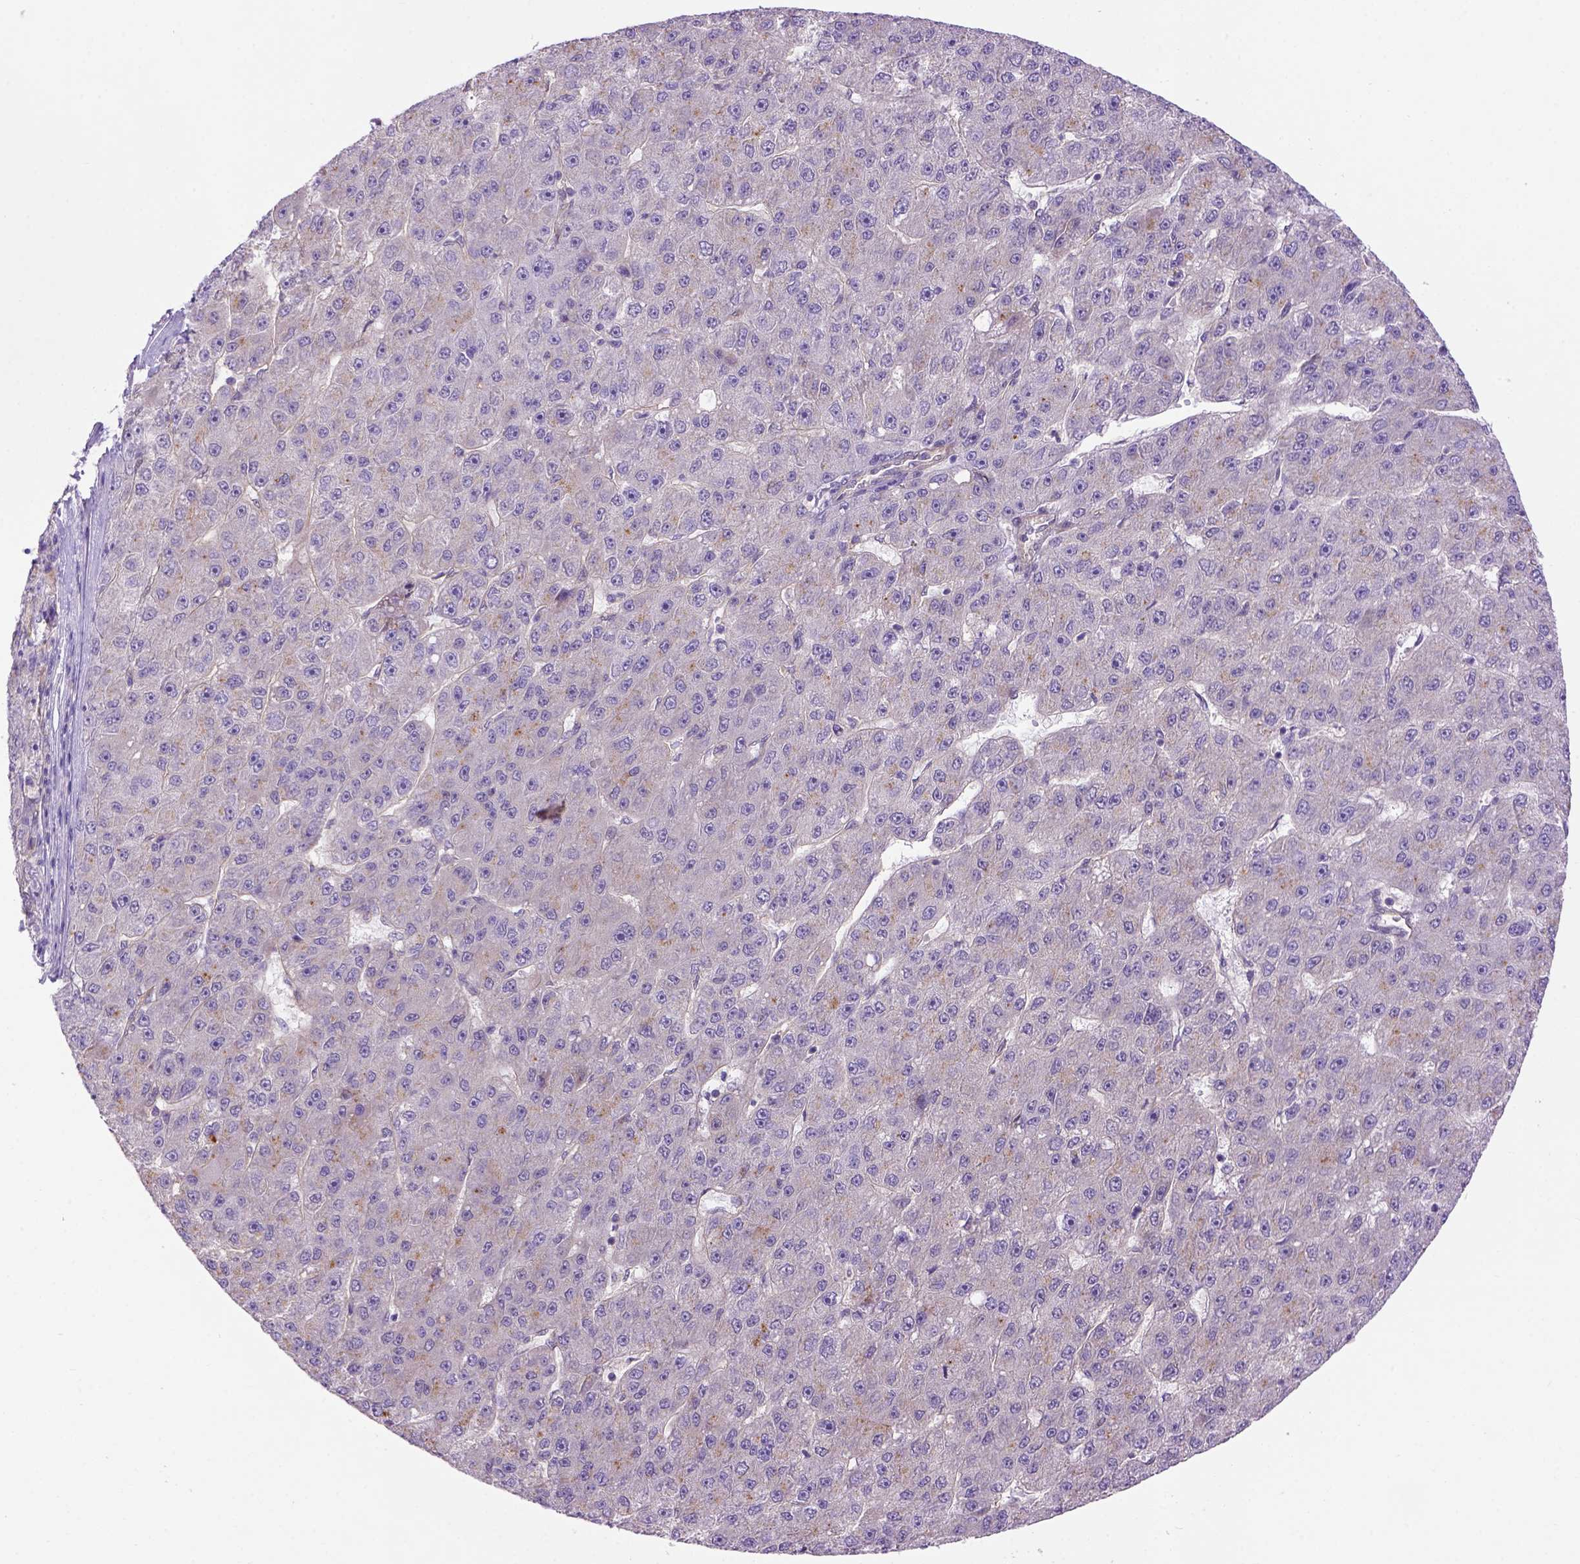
{"staining": {"intensity": "negative", "quantity": "none", "location": "none"}, "tissue": "liver cancer", "cell_type": "Tumor cells", "image_type": "cancer", "snomed": [{"axis": "morphology", "description": "Carcinoma, Hepatocellular, NOS"}, {"axis": "topography", "description": "Liver"}], "caption": "IHC image of neoplastic tissue: liver hepatocellular carcinoma stained with DAB (3,3'-diaminobenzidine) reveals no significant protein positivity in tumor cells.", "gene": "CASKIN2", "patient": {"sex": "male", "age": 67}}